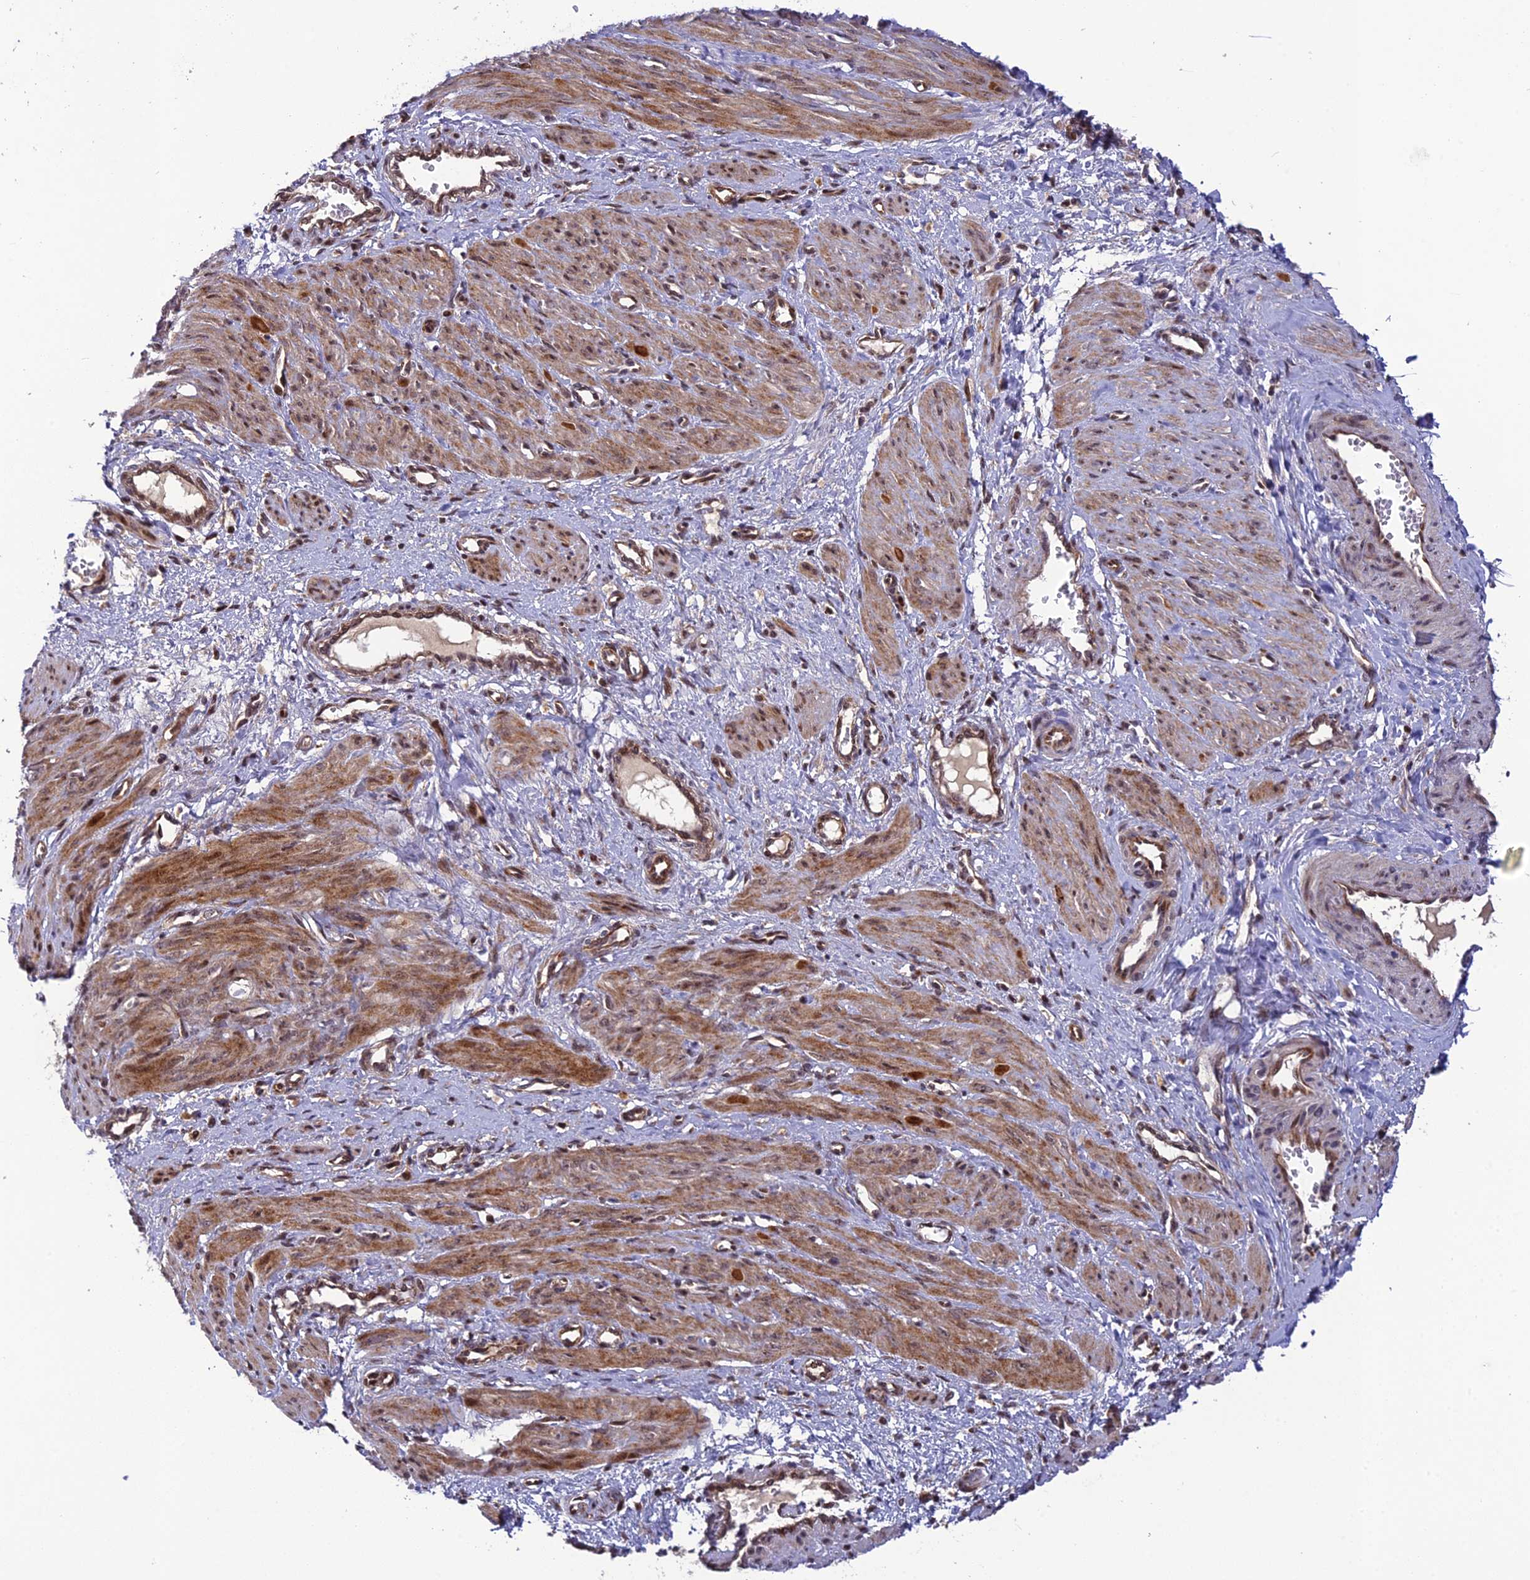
{"staining": {"intensity": "moderate", "quantity": ">75%", "location": "cytoplasmic/membranous,nuclear"}, "tissue": "smooth muscle", "cell_type": "Smooth muscle cells", "image_type": "normal", "snomed": [{"axis": "morphology", "description": "Normal tissue, NOS"}, {"axis": "topography", "description": "Endometrium"}], "caption": "An immunohistochemistry photomicrograph of benign tissue is shown. Protein staining in brown labels moderate cytoplasmic/membranous,nuclear positivity in smooth muscle within smooth muscle cells.", "gene": "SMIM7", "patient": {"sex": "female", "age": 33}}